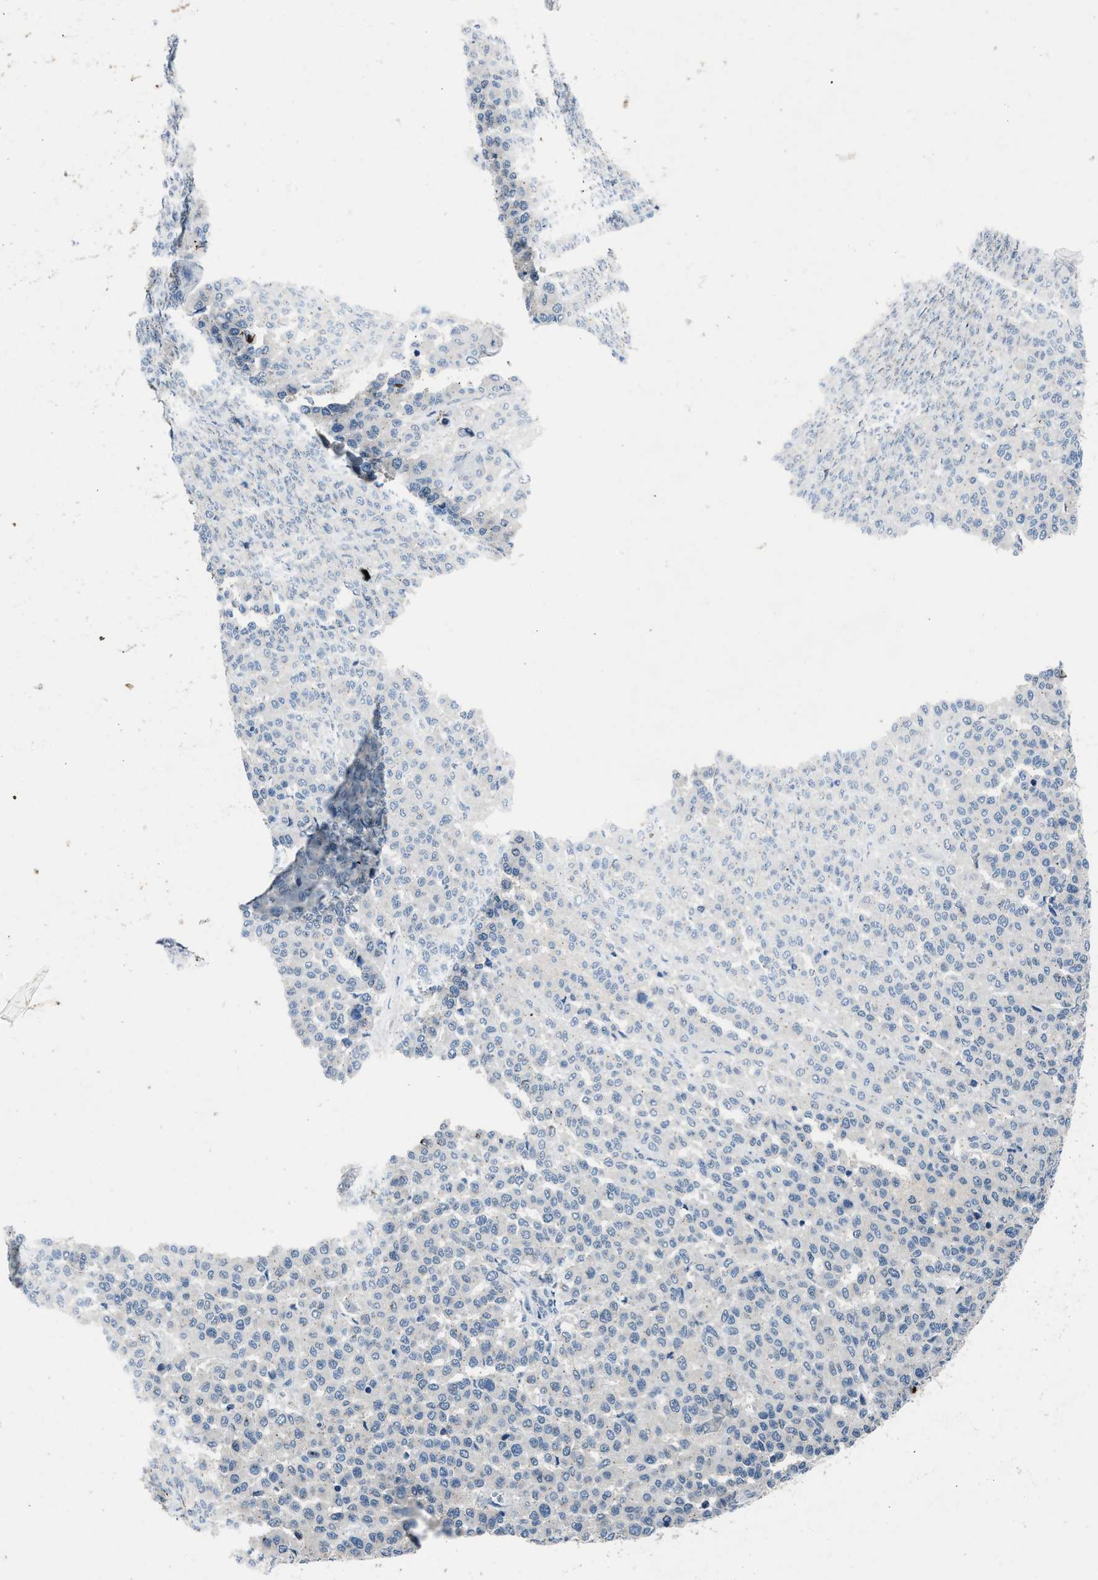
{"staining": {"intensity": "negative", "quantity": "none", "location": "none"}, "tissue": "melanoma", "cell_type": "Tumor cells", "image_type": "cancer", "snomed": [{"axis": "morphology", "description": "Malignant melanoma, Metastatic site"}, {"axis": "topography", "description": "Pancreas"}], "caption": "An IHC image of melanoma is shown. There is no staining in tumor cells of melanoma.", "gene": "DUSP19", "patient": {"sex": "female", "age": 30}}